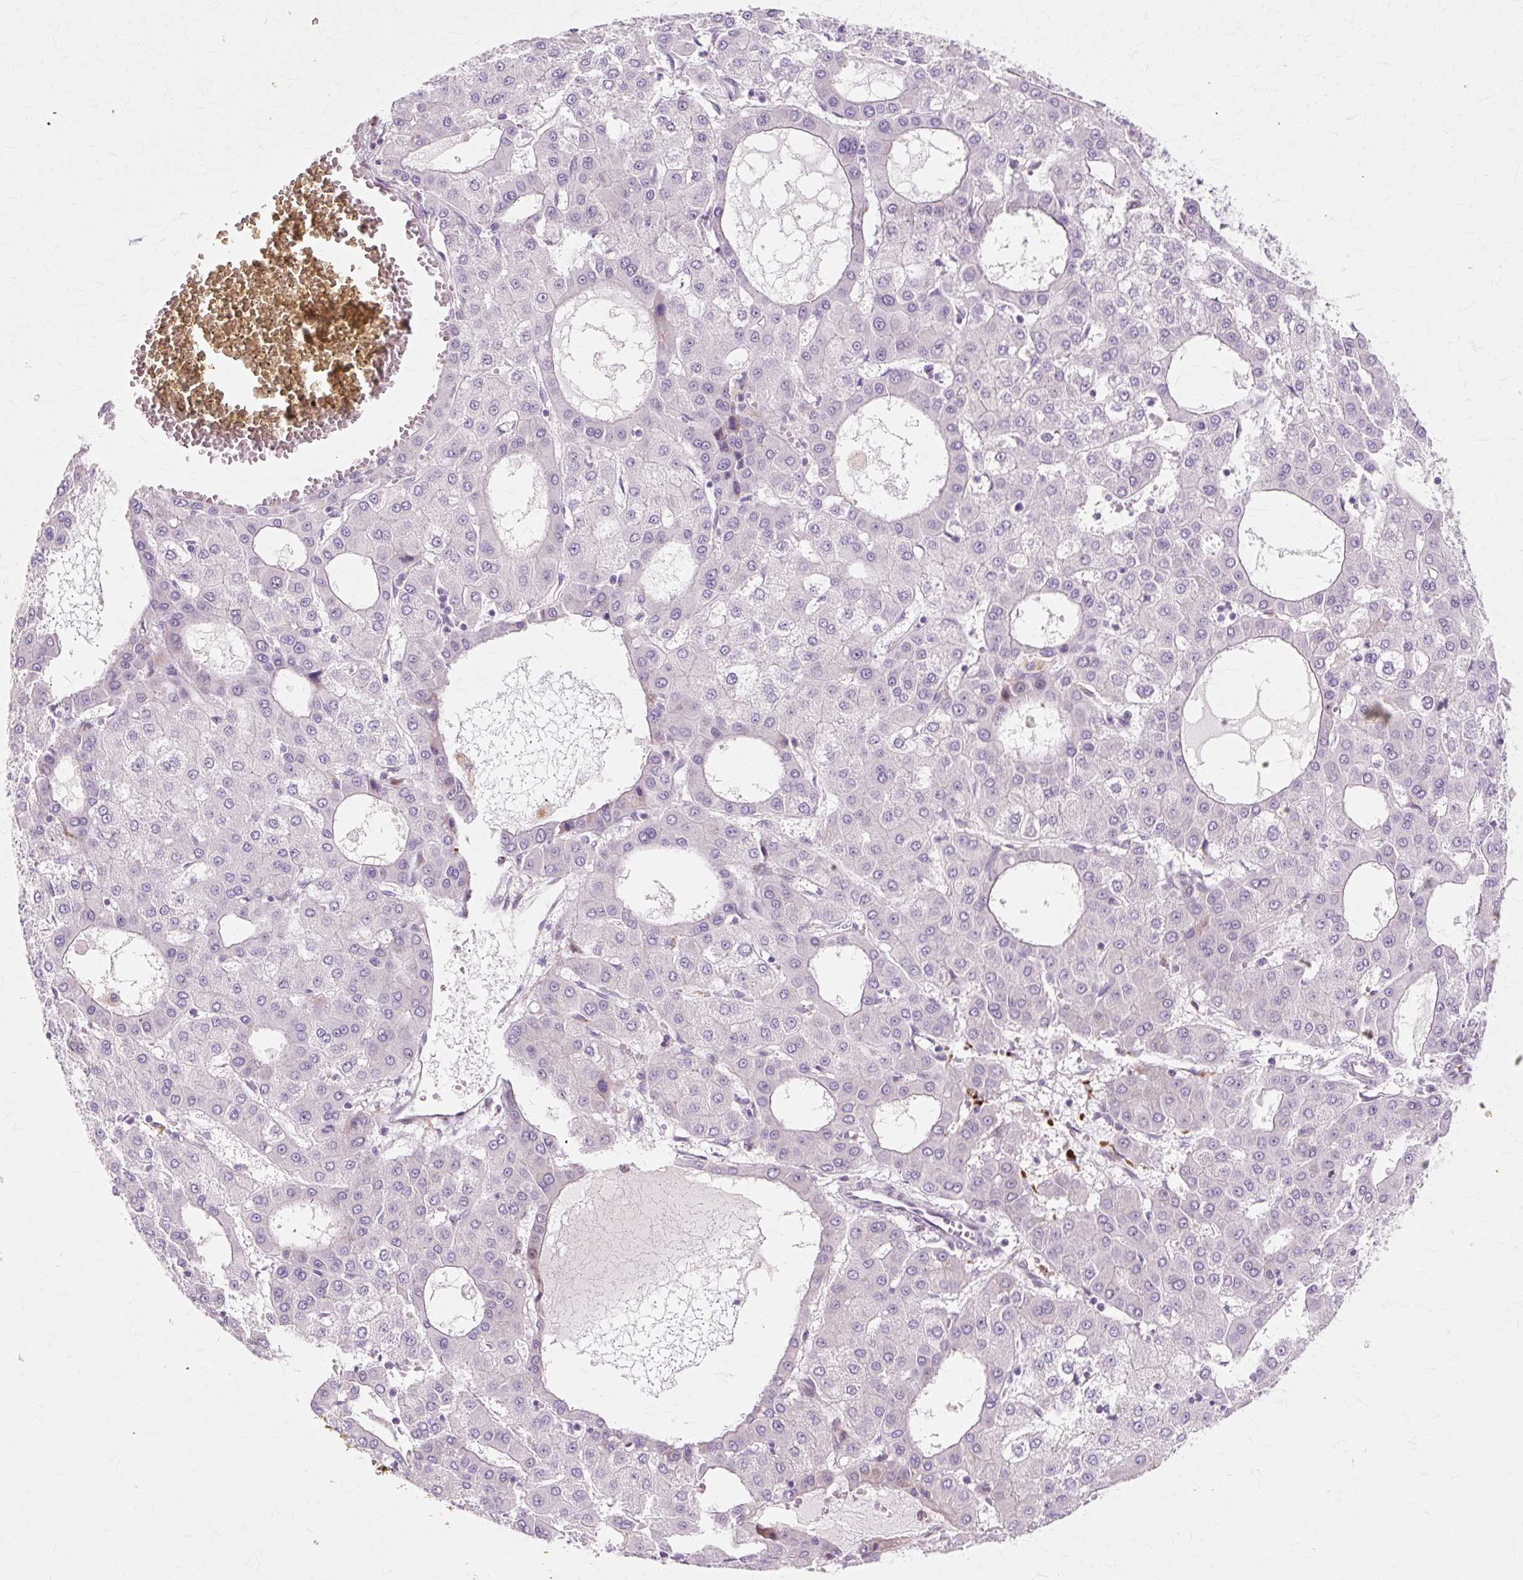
{"staining": {"intensity": "negative", "quantity": "none", "location": "none"}, "tissue": "liver cancer", "cell_type": "Tumor cells", "image_type": "cancer", "snomed": [{"axis": "morphology", "description": "Carcinoma, Hepatocellular, NOS"}, {"axis": "topography", "description": "Liver"}], "caption": "The immunohistochemistry image has no significant positivity in tumor cells of hepatocellular carcinoma (liver) tissue. The staining was performed using DAB to visualize the protein expression in brown, while the nuclei were stained in blue with hematoxylin (Magnification: 20x).", "gene": "IRX2", "patient": {"sex": "male", "age": 47}}